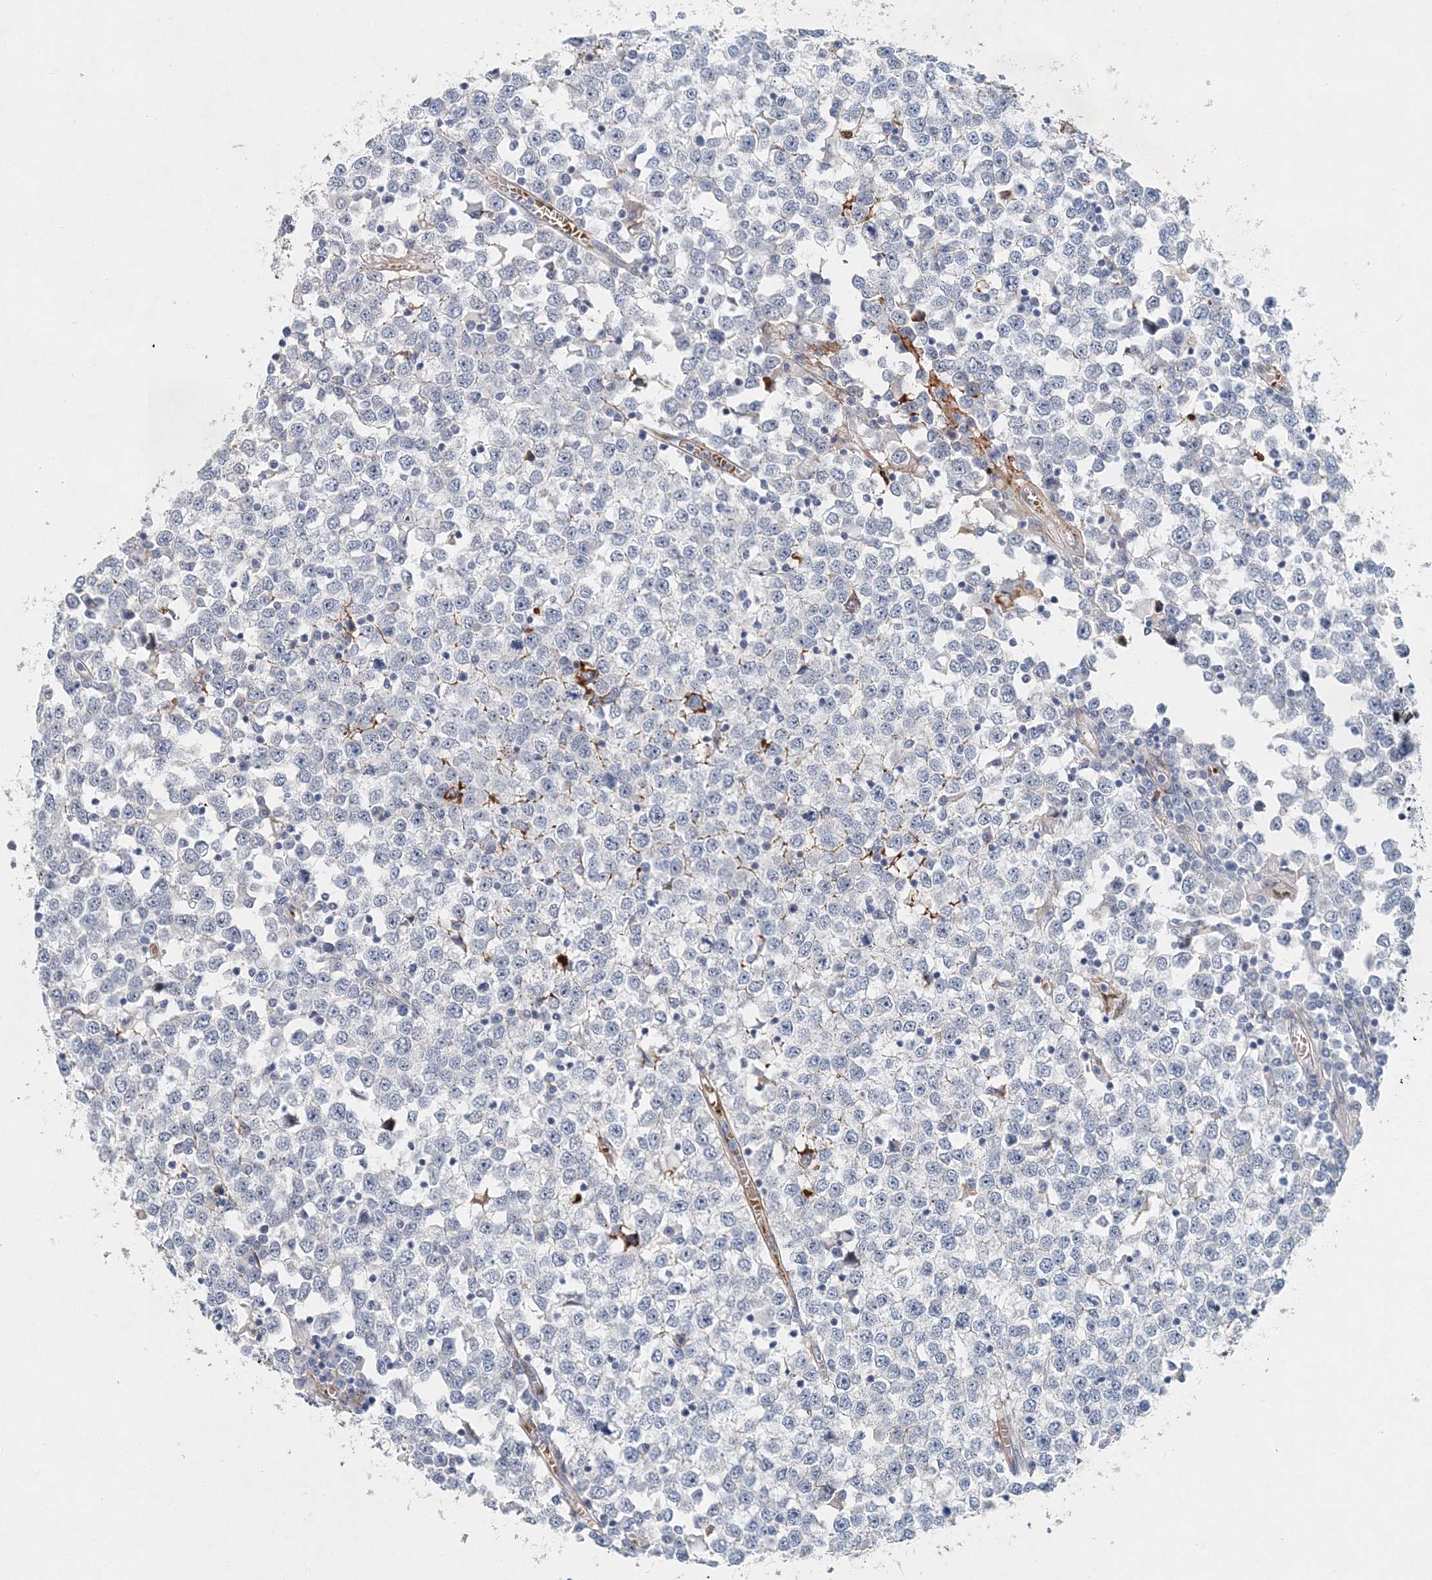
{"staining": {"intensity": "negative", "quantity": "none", "location": "none"}, "tissue": "testis cancer", "cell_type": "Tumor cells", "image_type": "cancer", "snomed": [{"axis": "morphology", "description": "Seminoma, NOS"}, {"axis": "topography", "description": "Testis"}], "caption": "A histopathology image of testis seminoma stained for a protein displays no brown staining in tumor cells. Nuclei are stained in blue.", "gene": "UIMC1", "patient": {"sex": "male", "age": 65}}